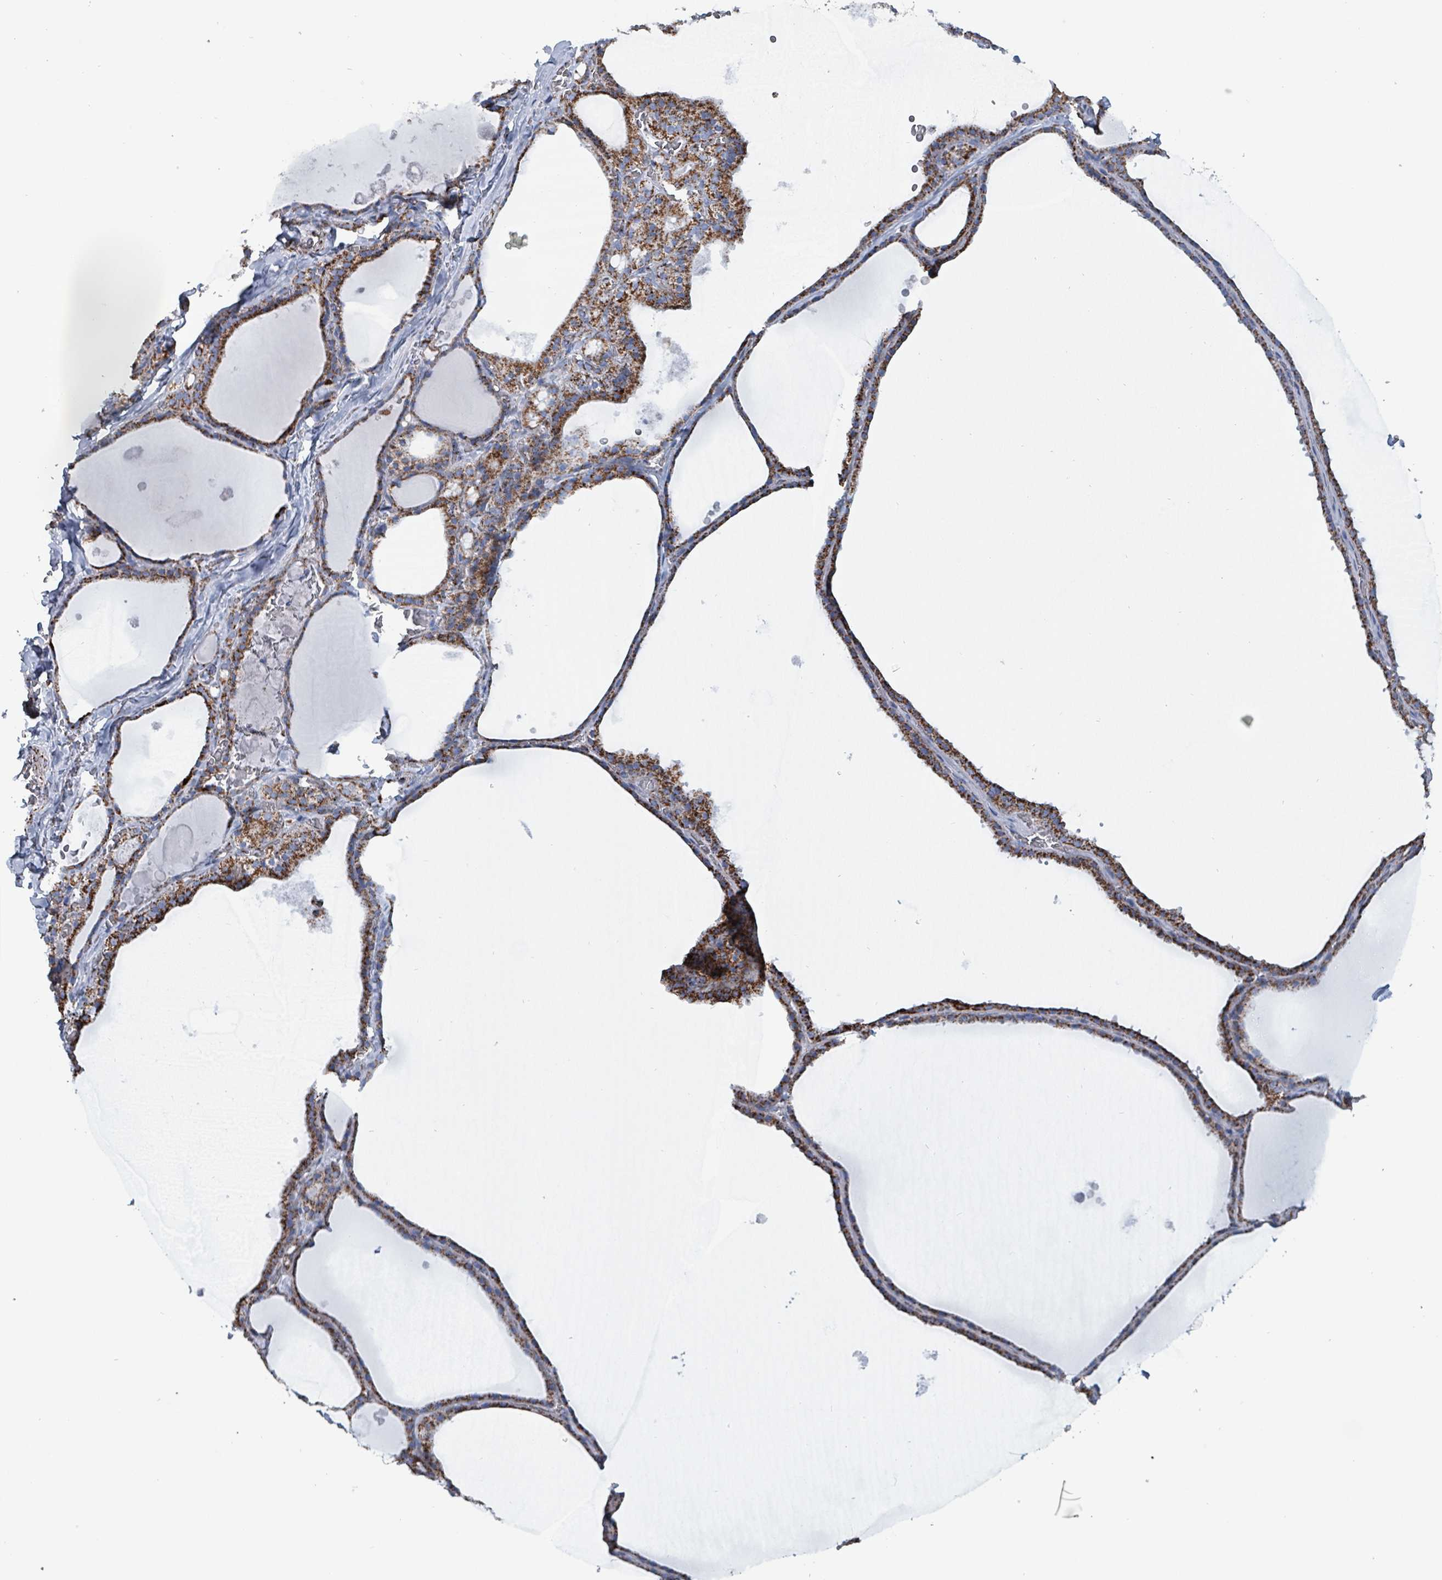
{"staining": {"intensity": "strong", "quantity": ">75%", "location": "cytoplasmic/membranous"}, "tissue": "thyroid gland", "cell_type": "Glandular cells", "image_type": "normal", "snomed": [{"axis": "morphology", "description": "Normal tissue, NOS"}, {"axis": "topography", "description": "Thyroid gland"}], "caption": "Glandular cells demonstrate strong cytoplasmic/membranous positivity in about >75% of cells in benign thyroid gland. (DAB (3,3'-diaminobenzidine) IHC with brightfield microscopy, high magnification).", "gene": "IDH3B", "patient": {"sex": "male", "age": 56}}